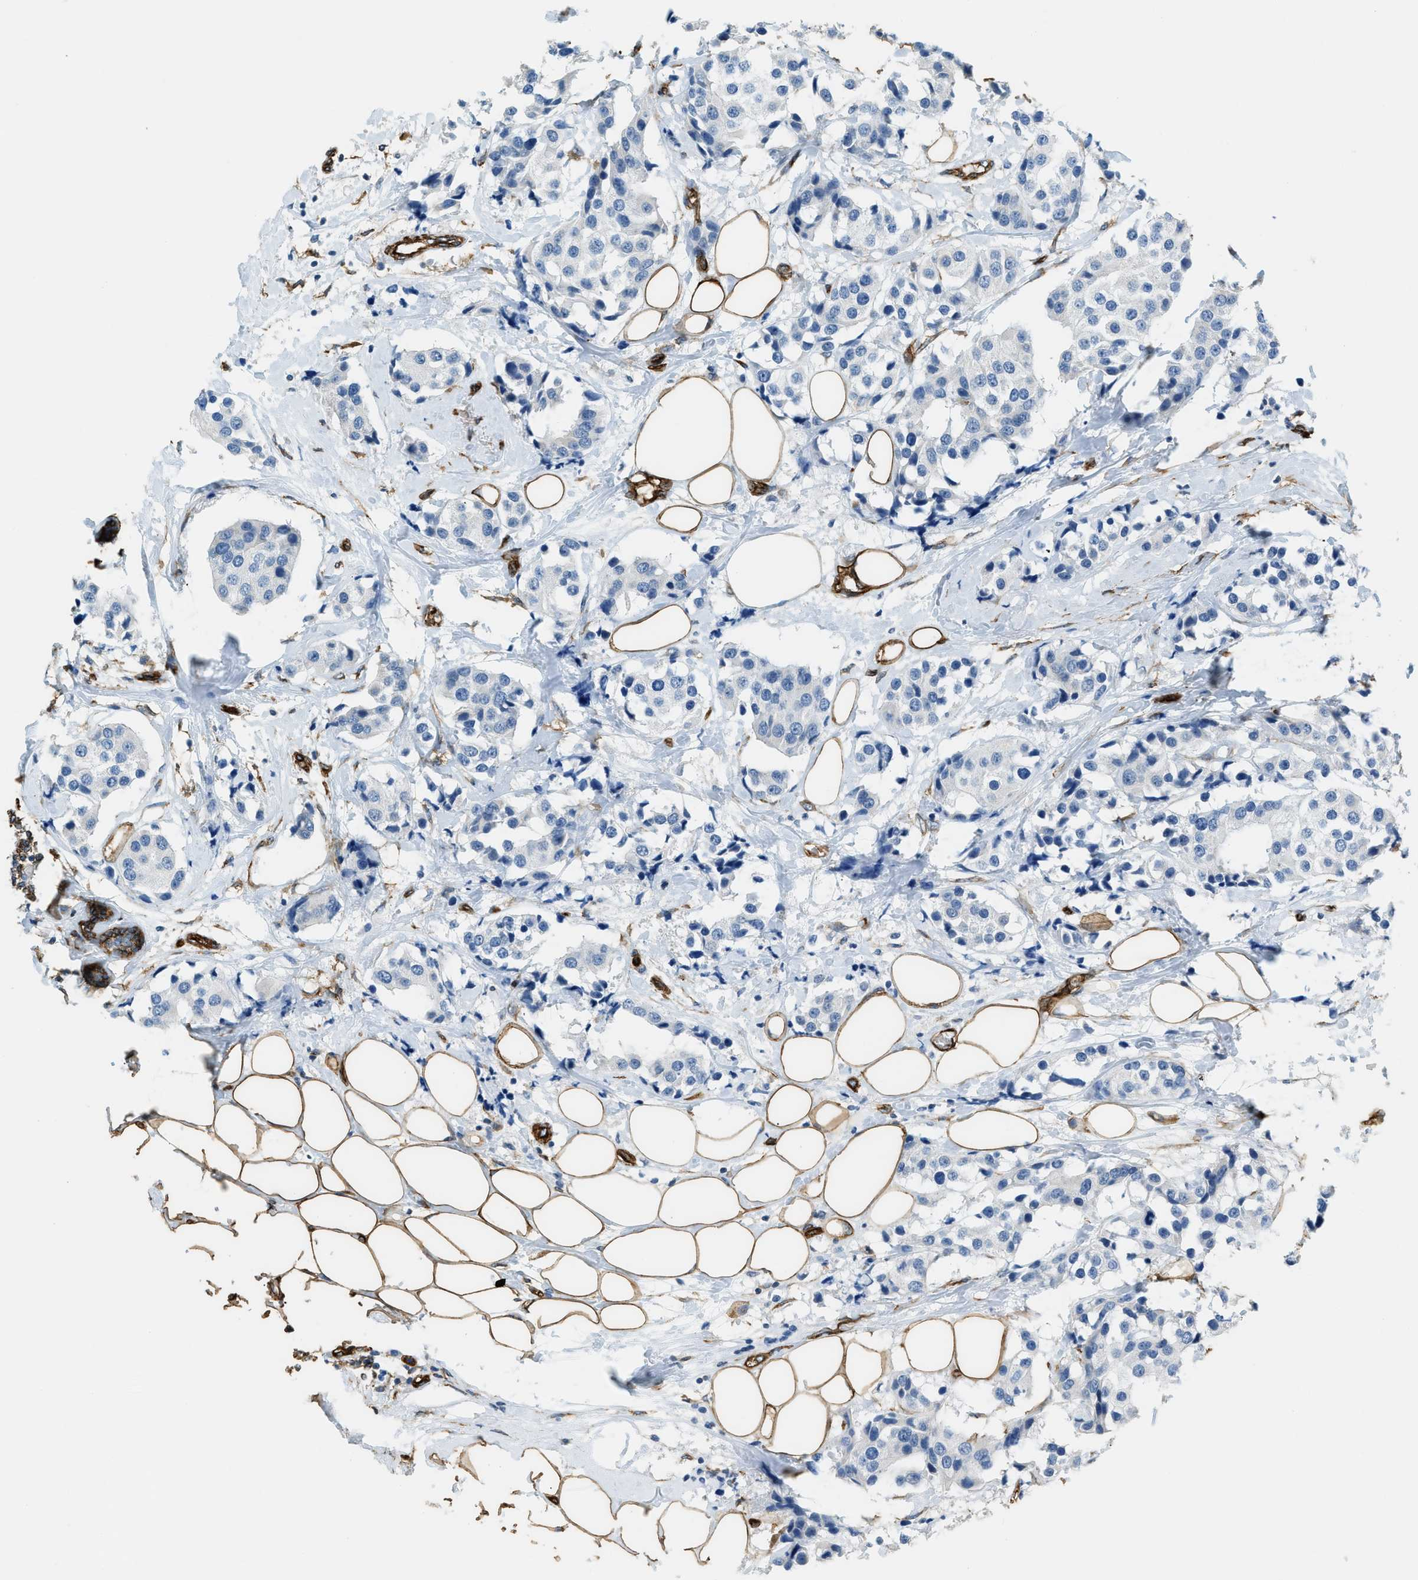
{"staining": {"intensity": "negative", "quantity": "none", "location": "none"}, "tissue": "breast cancer", "cell_type": "Tumor cells", "image_type": "cancer", "snomed": [{"axis": "morphology", "description": "Normal tissue, NOS"}, {"axis": "morphology", "description": "Duct carcinoma"}, {"axis": "topography", "description": "Breast"}], "caption": "There is no significant staining in tumor cells of breast cancer.", "gene": "TMEM43", "patient": {"sex": "female", "age": 39}}